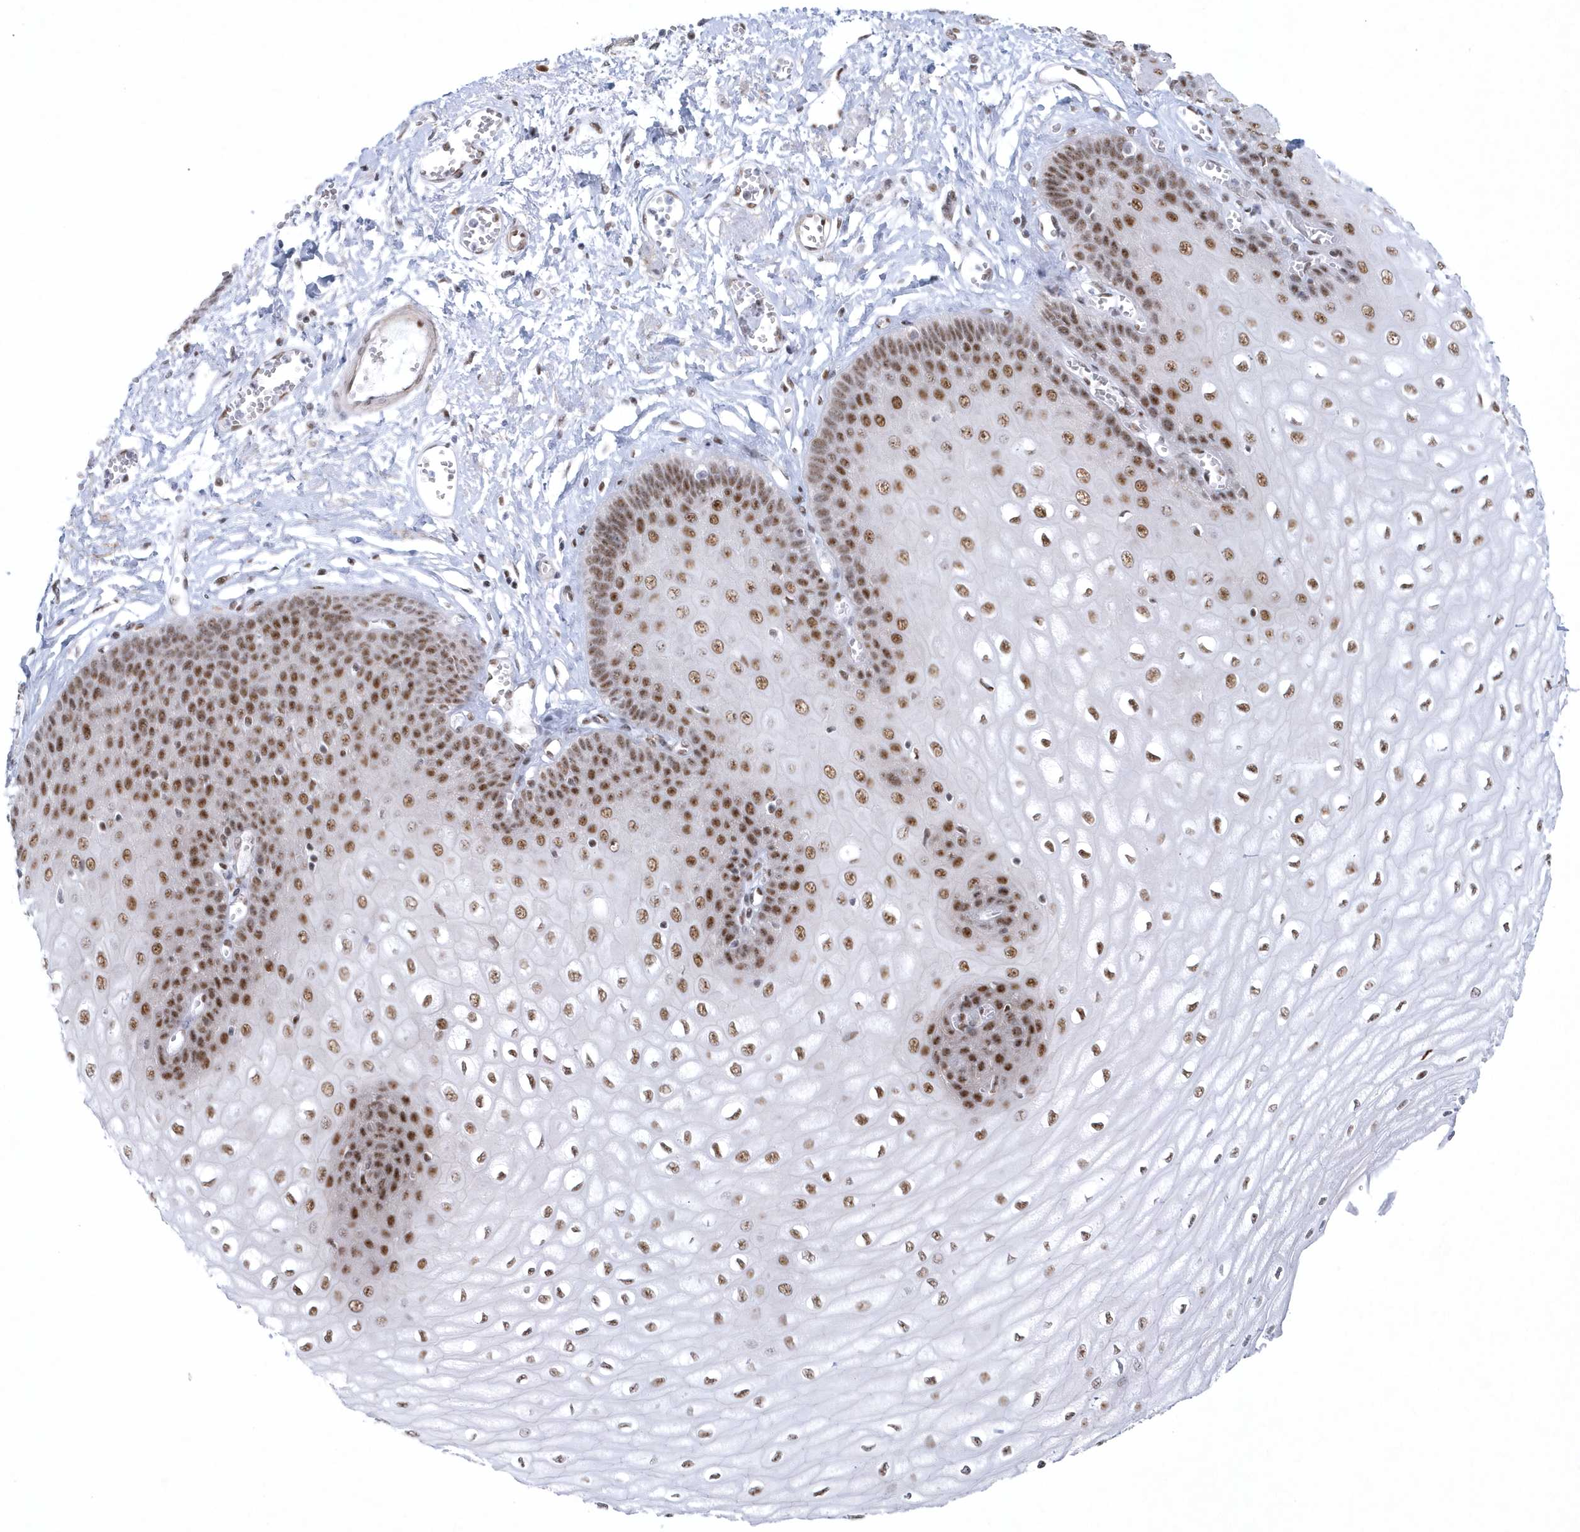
{"staining": {"intensity": "moderate", "quantity": ">75%", "location": "nuclear"}, "tissue": "esophagus", "cell_type": "Squamous epithelial cells", "image_type": "normal", "snomed": [{"axis": "morphology", "description": "Normal tissue, NOS"}, {"axis": "topography", "description": "Esophagus"}], "caption": "Approximately >75% of squamous epithelial cells in benign esophagus show moderate nuclear protein expression as visualized by brown immunohistochemical staining.", "gene": "DCLRE1A", "patient": {"sex": "male", "age": 60}}